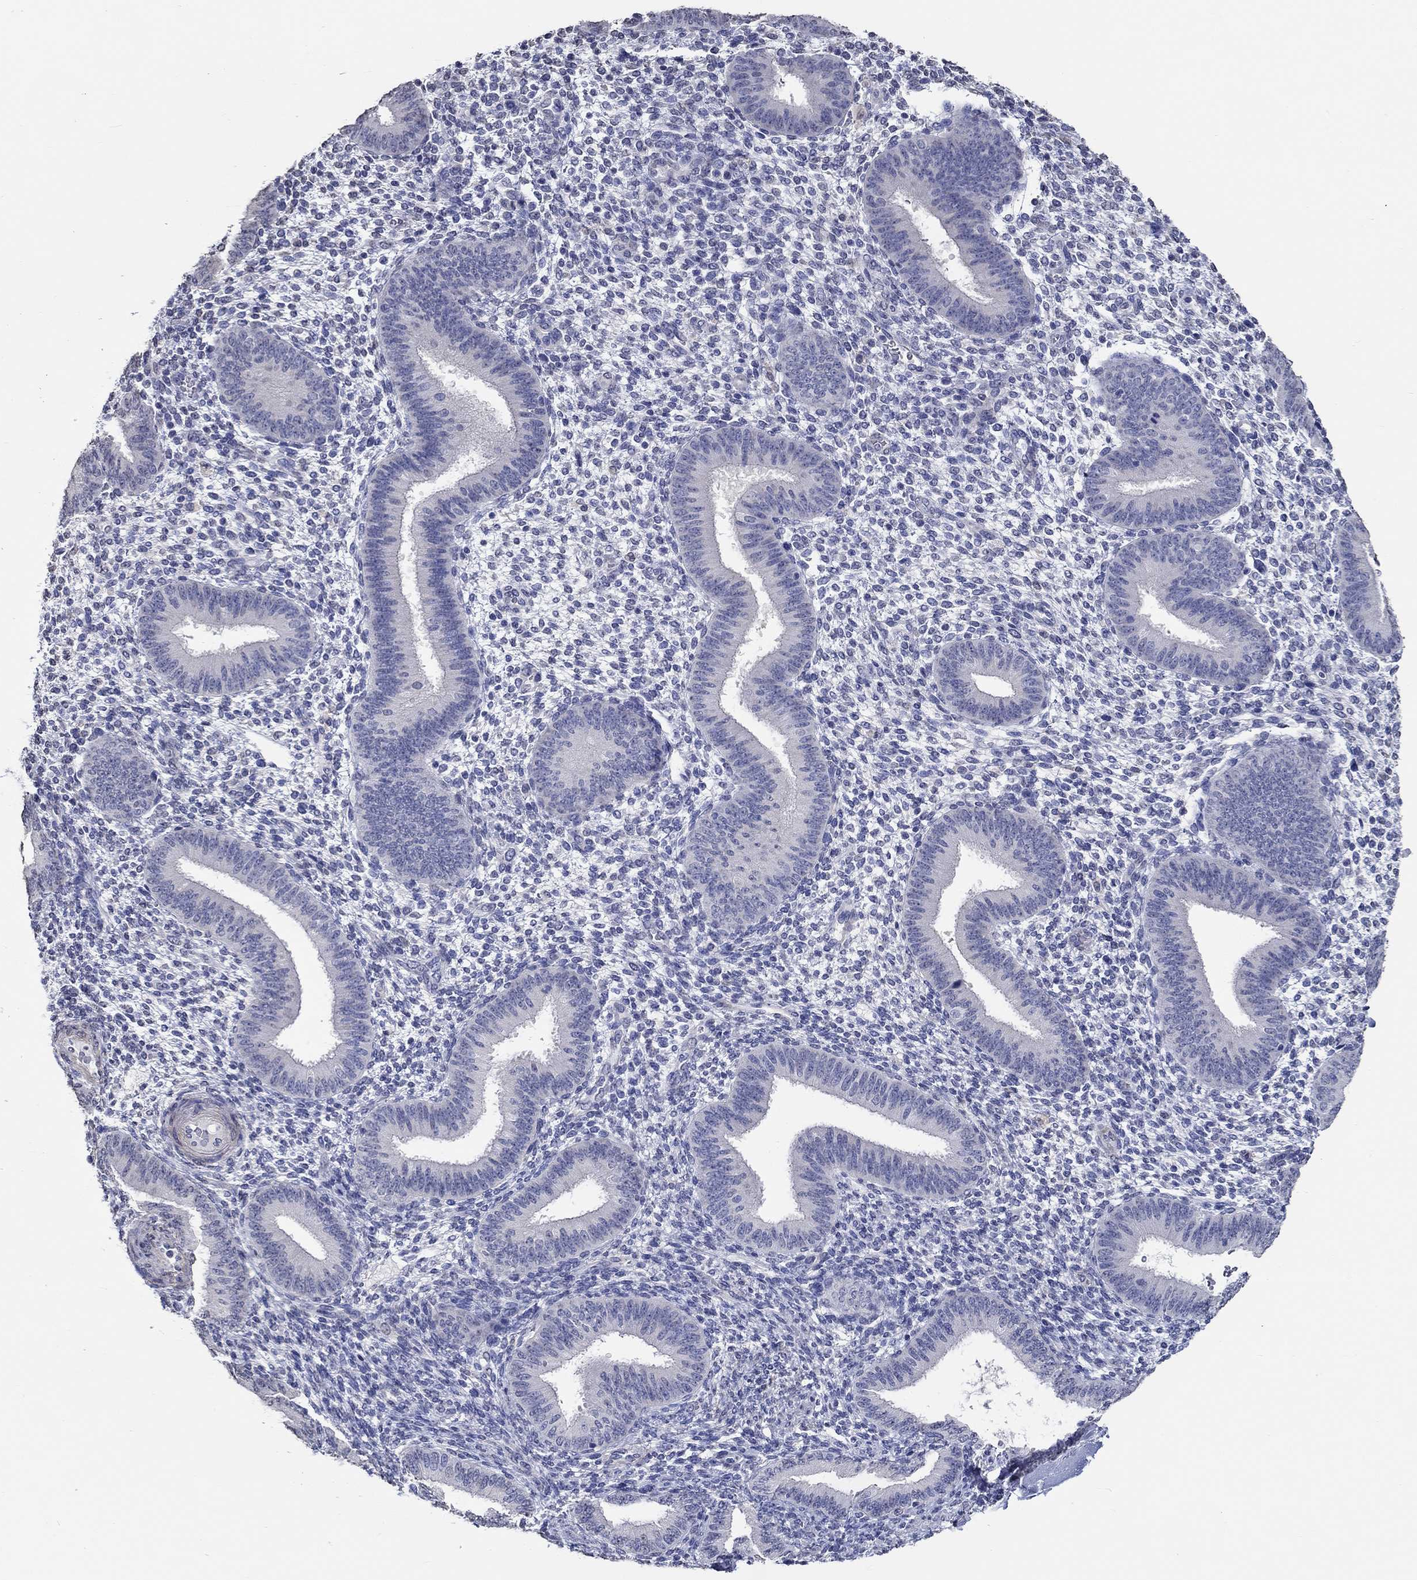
{"staining": {"intensity": "negative", "quantity": "none", "location": "none"}, "tissue": "endometrium", "cell_type": "Cells in endometrial stroma", "image_type": "normal", "snomed": [{"axis": "morphology", "description": "Normal tissue, NOS"}, {"axis": "topography", "description": "Endometrium"}], "caption": "A high-resolution photomicrograph shows IHC staining of benign endometrium, which displays no significant positivity in cells in endometrial stroma.", "gene": "PDE1B", "patient": {"sex": "female", "age": 39}}